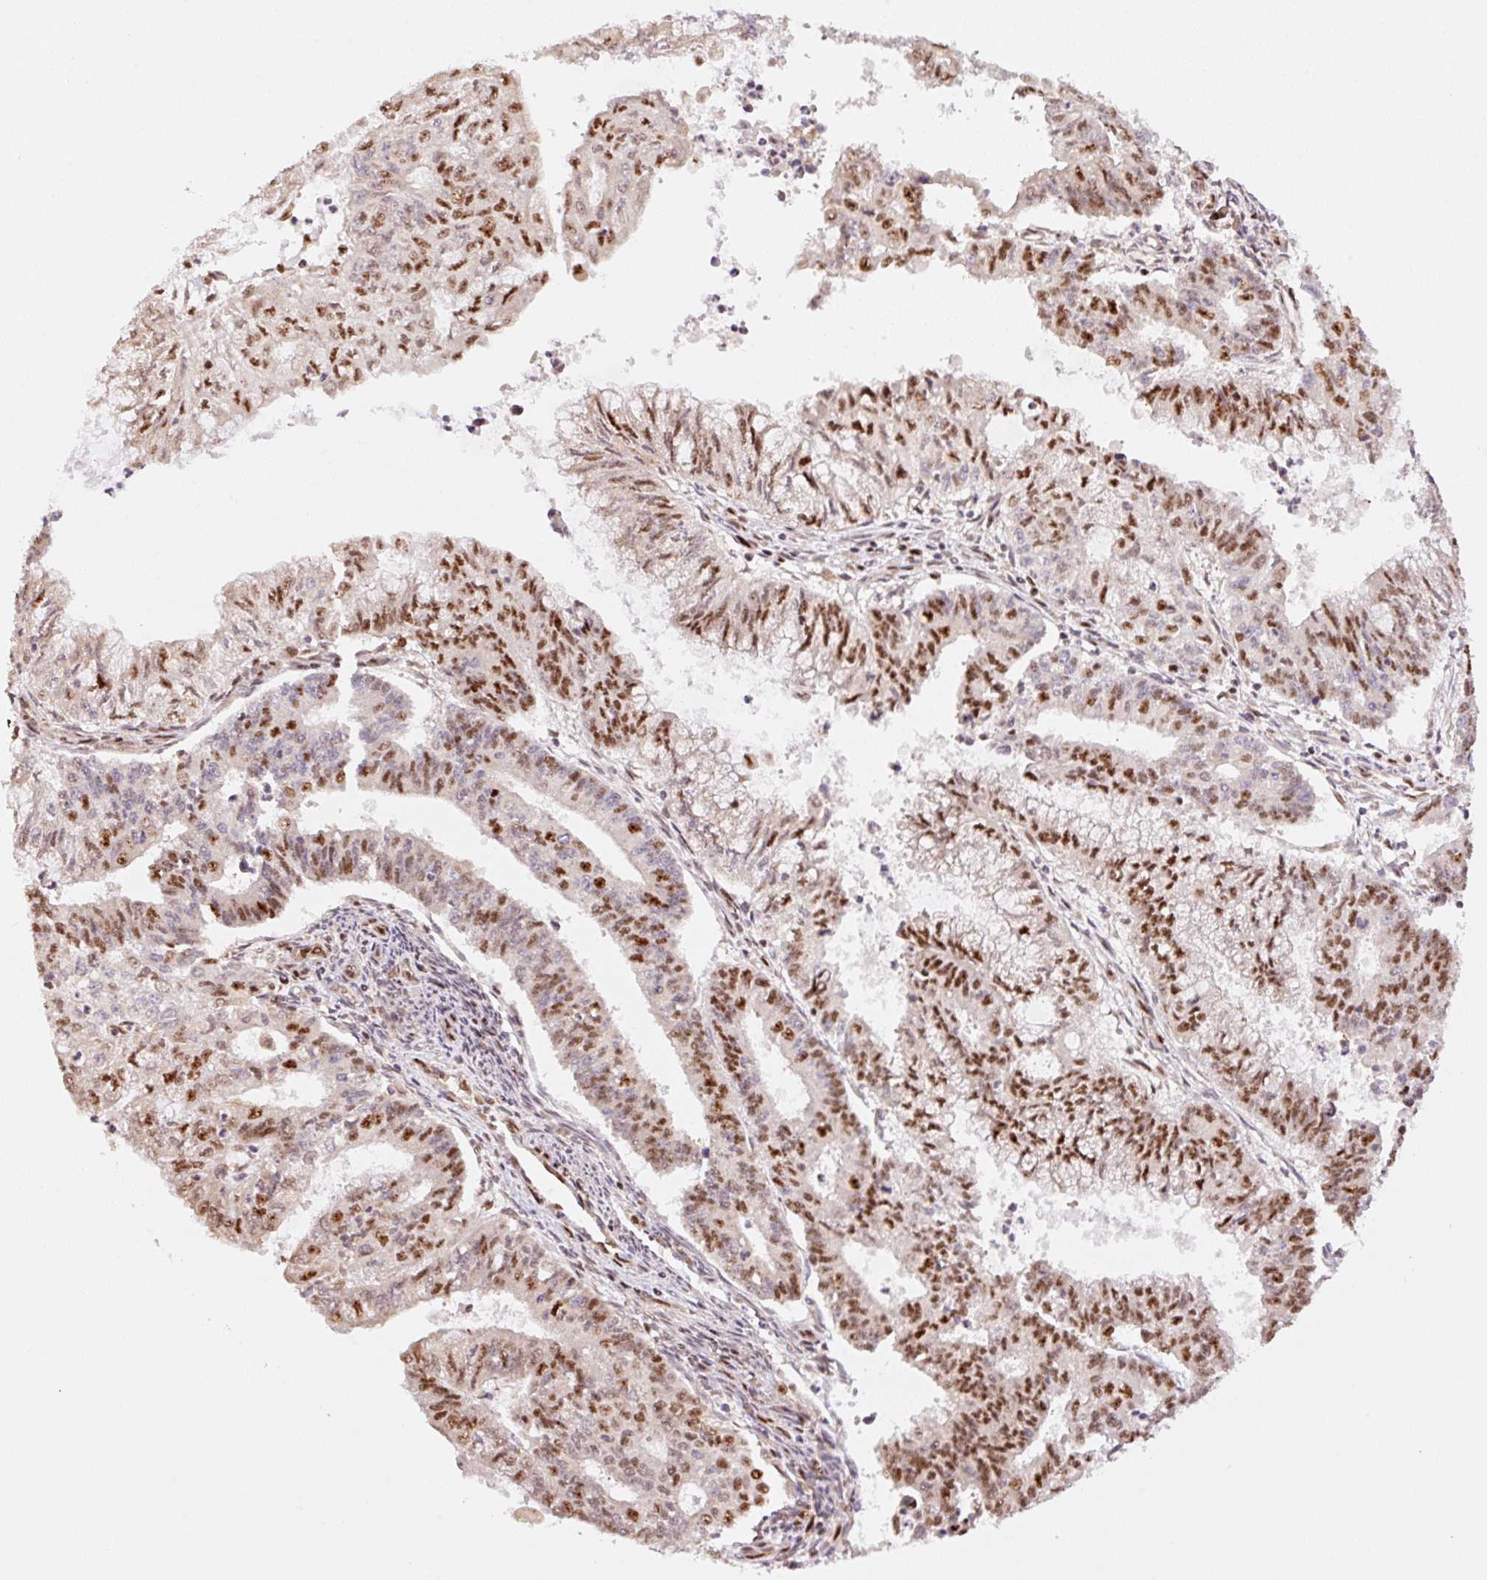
{"staining": {"intensity": "moderate", "quantity": ">75%", "location": "nuclear"}, "tissue": "endometrial cancer", "cell_type": "Tumor cells", "image_type": "cancer", "snomed": [{"axis": "morphology", "description": "Adenocarcinoma, NOS"}, {"axis": "topography", "description": "Endometrium"}], "caption": "Endometrial adenocarcinoma stained with IHC reveals moderate nuclear positivity in about >75% of tumor cells. Immunohistochemistry stains the protein of interest in brown and the nuclei are stained blue.", "gene": "INTS8", "patient": {"sex": "female", "age": 61}}